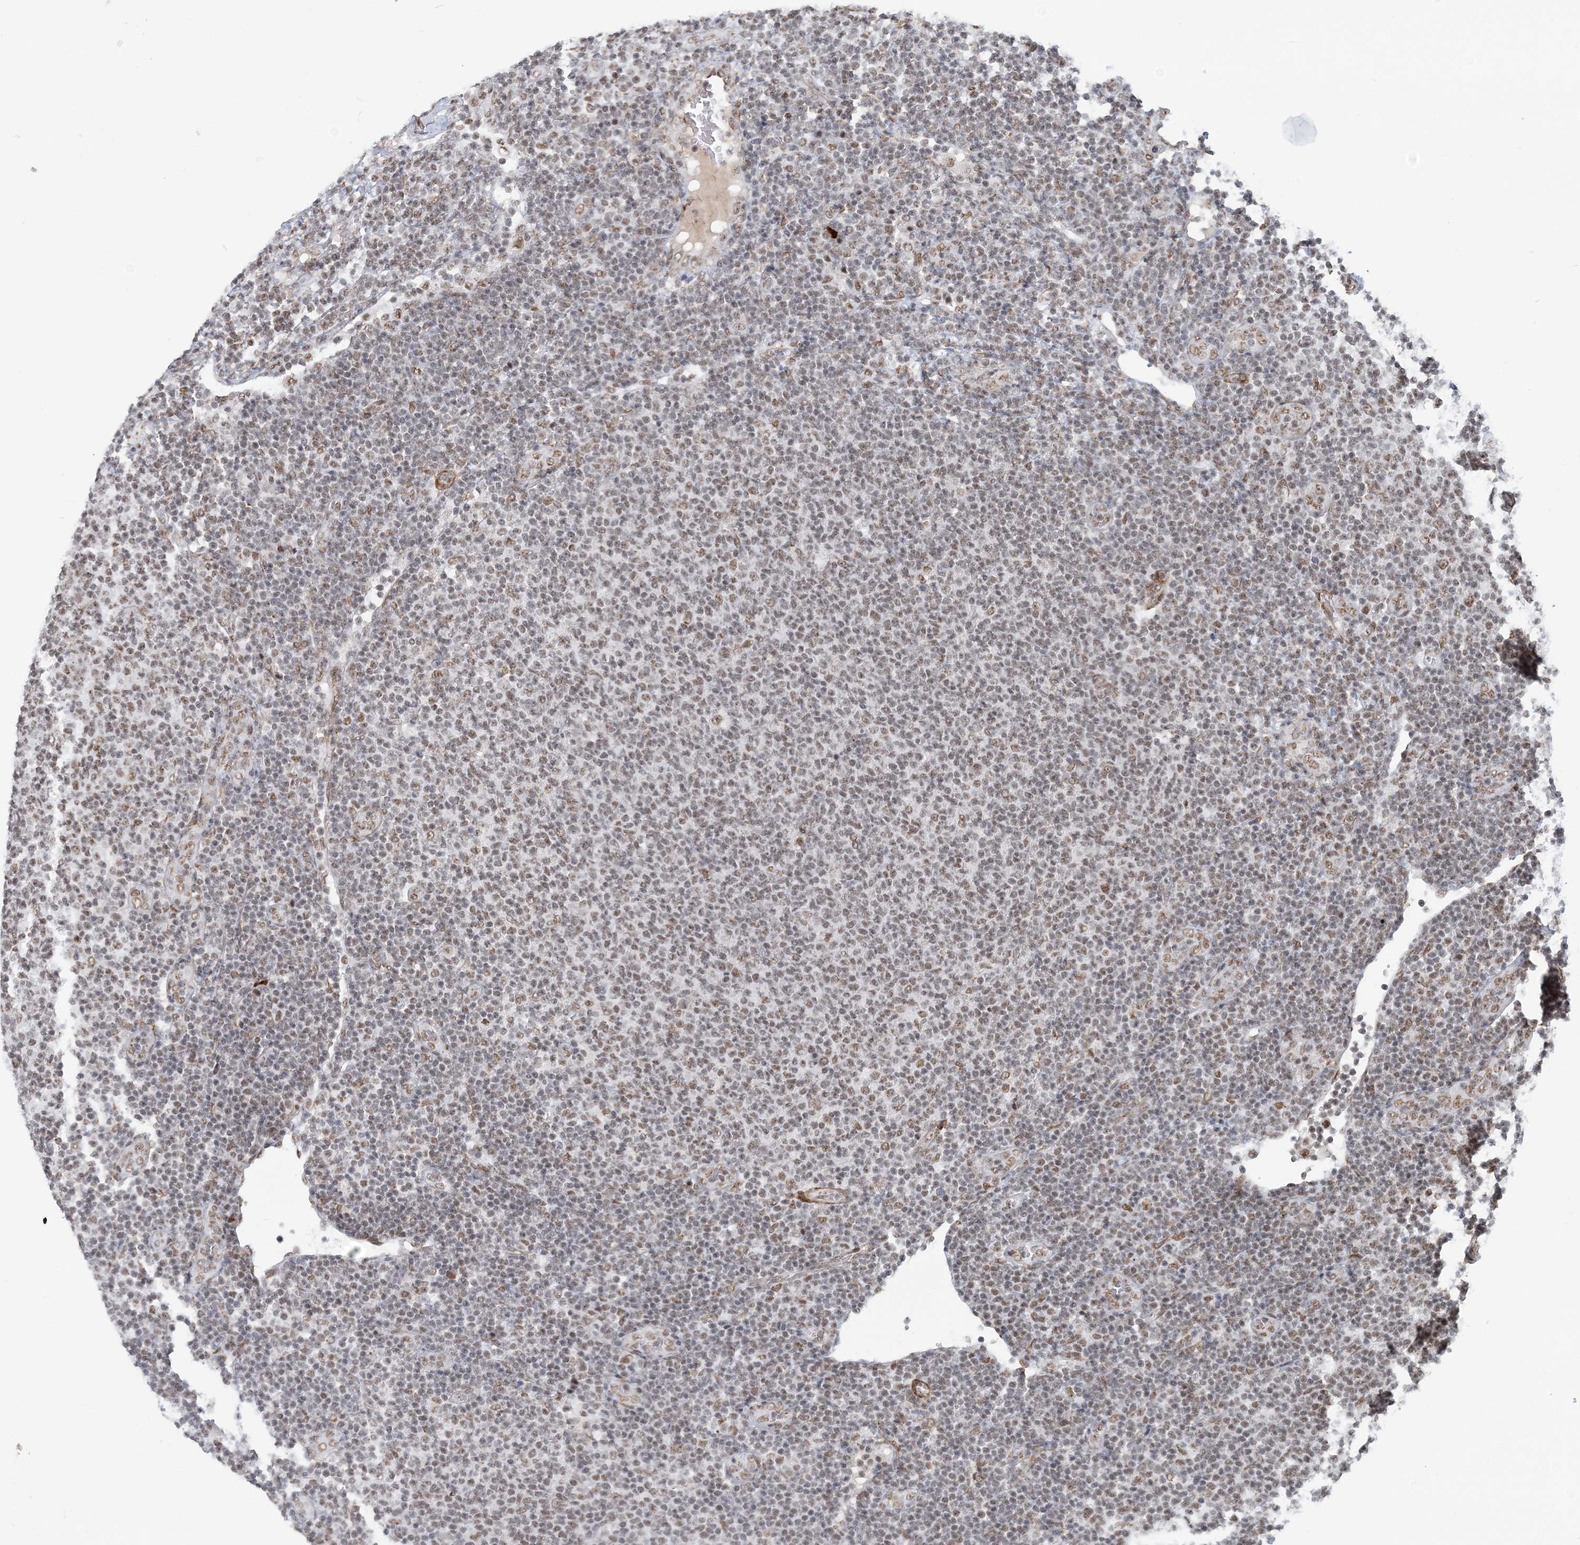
{"staining": {"intensity": "moderate", "quantity": "<25%", "location": "nuclear"}, "tissue": "lymphoma", "cell_type": "Tumor cells", "image_type": "cancer", "snomed": [{"axis": "morphology", "description": "Malignant lymphoma, non-Hodgkin's type, Low grade"}, {"axis": "topography", "description": "Lymph node"}], "caption": "An immunohistochemistry photomicrograph of neoplastic tissue is shown. Protein staining in brown shows moderate nuclear positivity in lymphoma within tumor cells.", "gene": "PLRG1", "patient": {"sex": "male", "age": 66}}